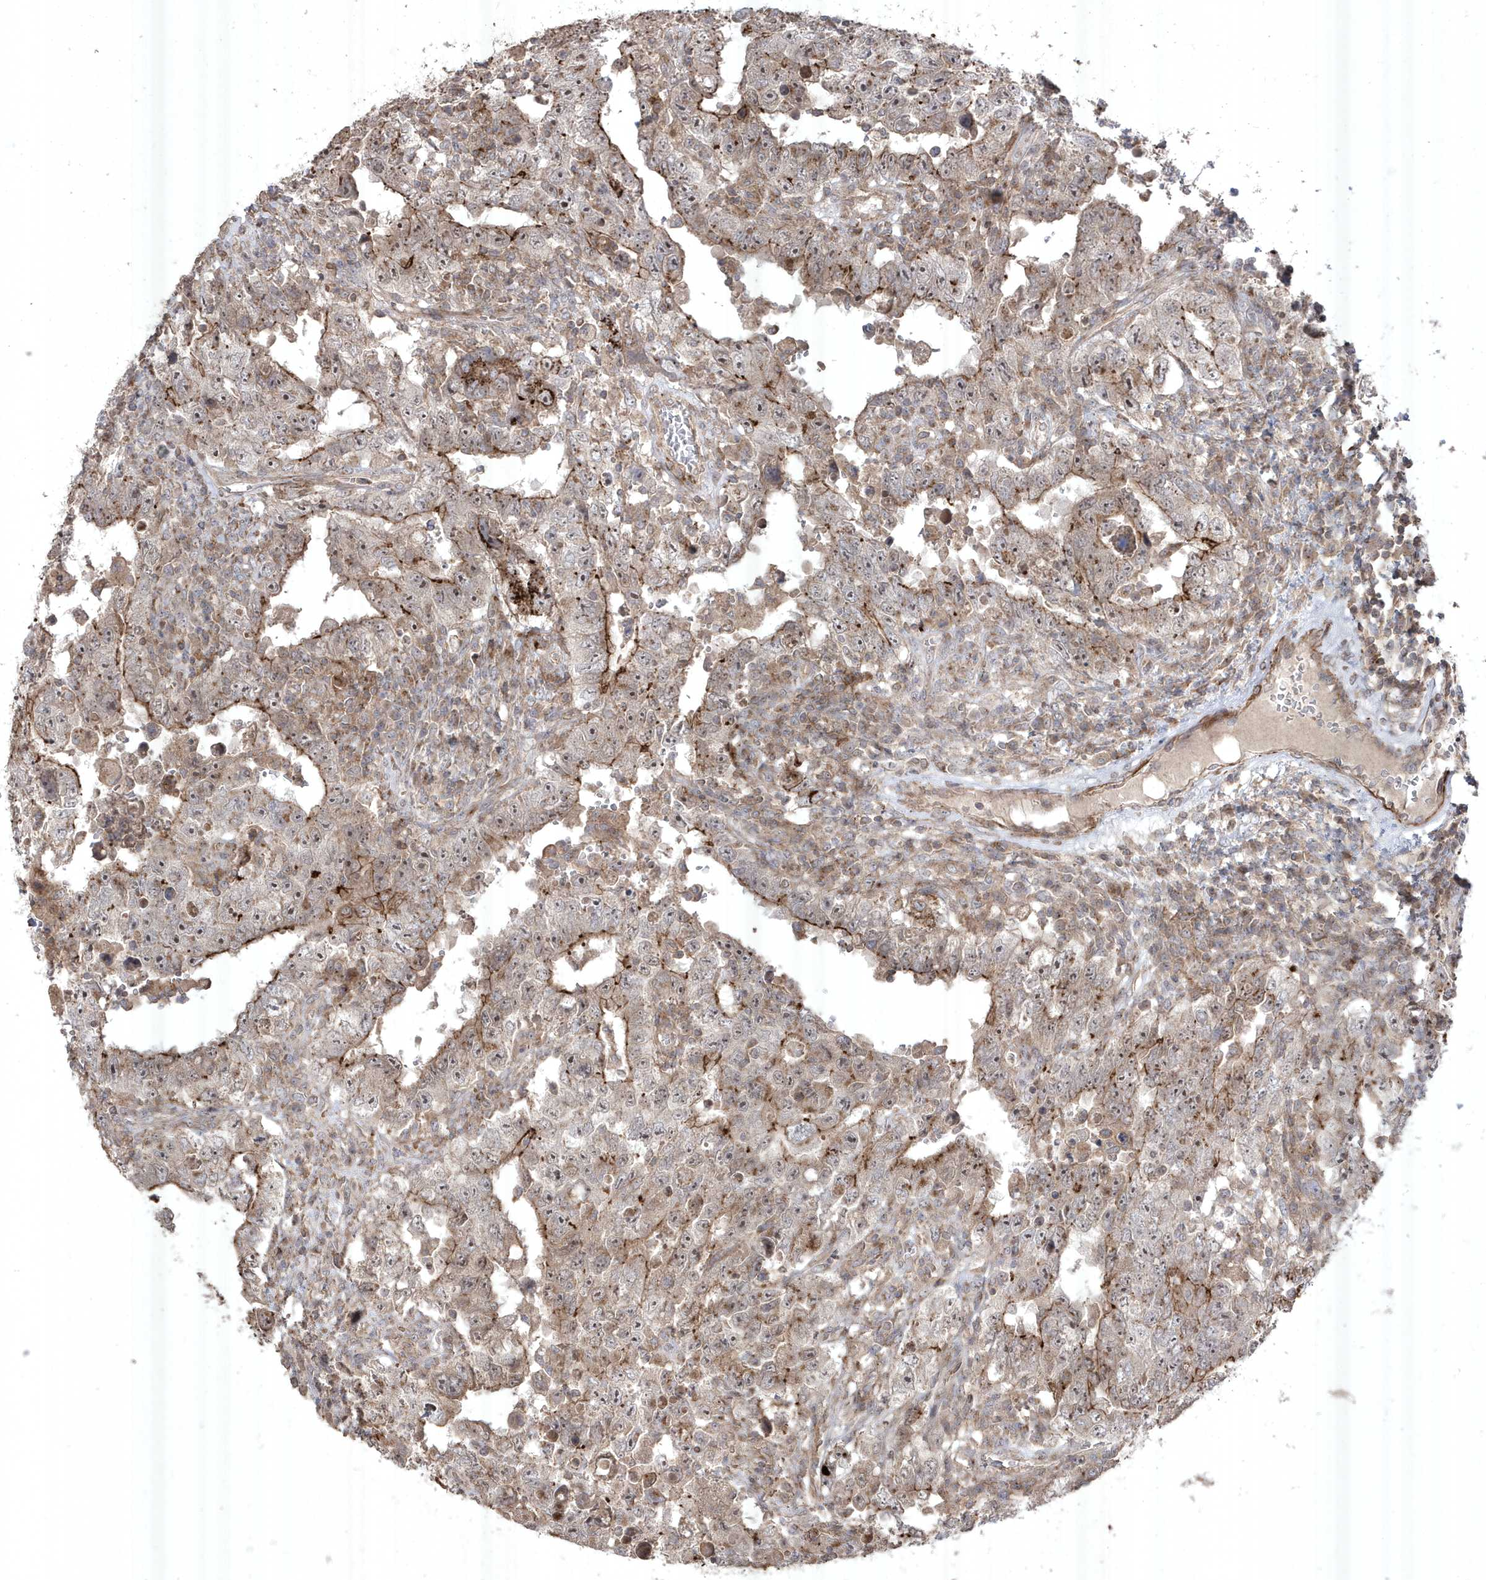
{"staining": {"intensity": "moderate", "quantity": "<25%", "location": "cytoplasmic/membranous"}, "tissue": "testis cancer", "cell_type": "Tumor cells", "image_type": "cancer", "snomed": [{"axis": "morphology", "description": "Carcinoma, Embryonal, NOS"}, {"axis": "topography", "description": "Testis"}], "caption": "Protein analysis of testis cancer tissue reveals moderate cytoplasmic/membranous positivity in about <25% of tumor cells.", "gene": "CETN3", "patient": {"sex": "male", "age": 26}}